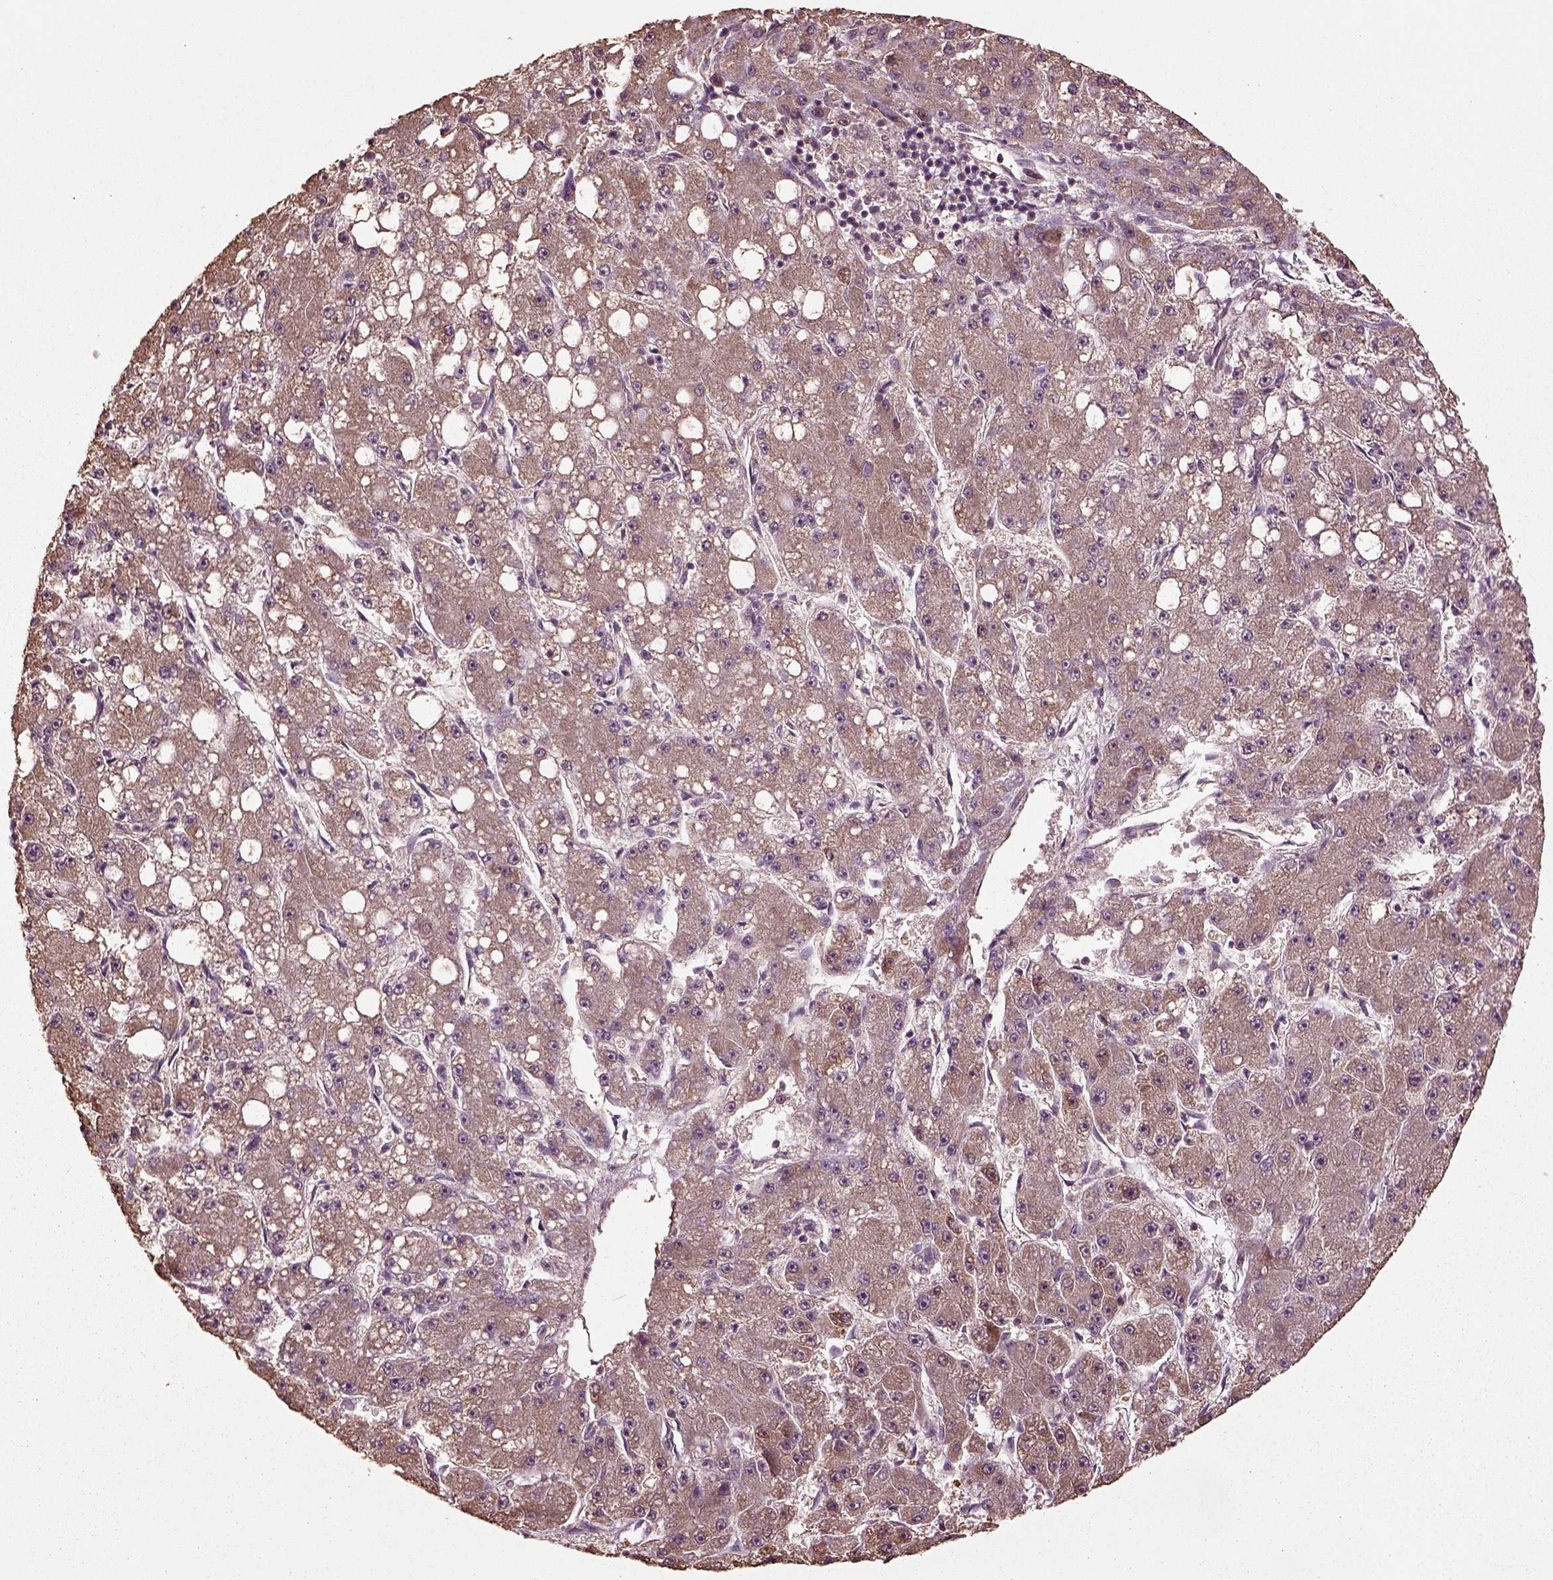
{"staining": {"intensity": "weak", "quantity": ">75%", "location": "cytoplasmic/membranous"}, "tissue": "liver cancer", "cell_type": "Tumor cells", "image_type": "cancer", "snomed": [{"axis": "morphology", "description": "Carcinoma, Hepatocellular, NOS"}, {"axis": "topography", "description": "Liver"}], "caption": "Protein analysis of liver cancer (hepatocellular carcinoma) tissue displays weak cytoplasmic/membranous positivity in approximately >75% of tumor cells.", "gene": "ERV3-1", "patient": {"sex": "male", "age": 67}}